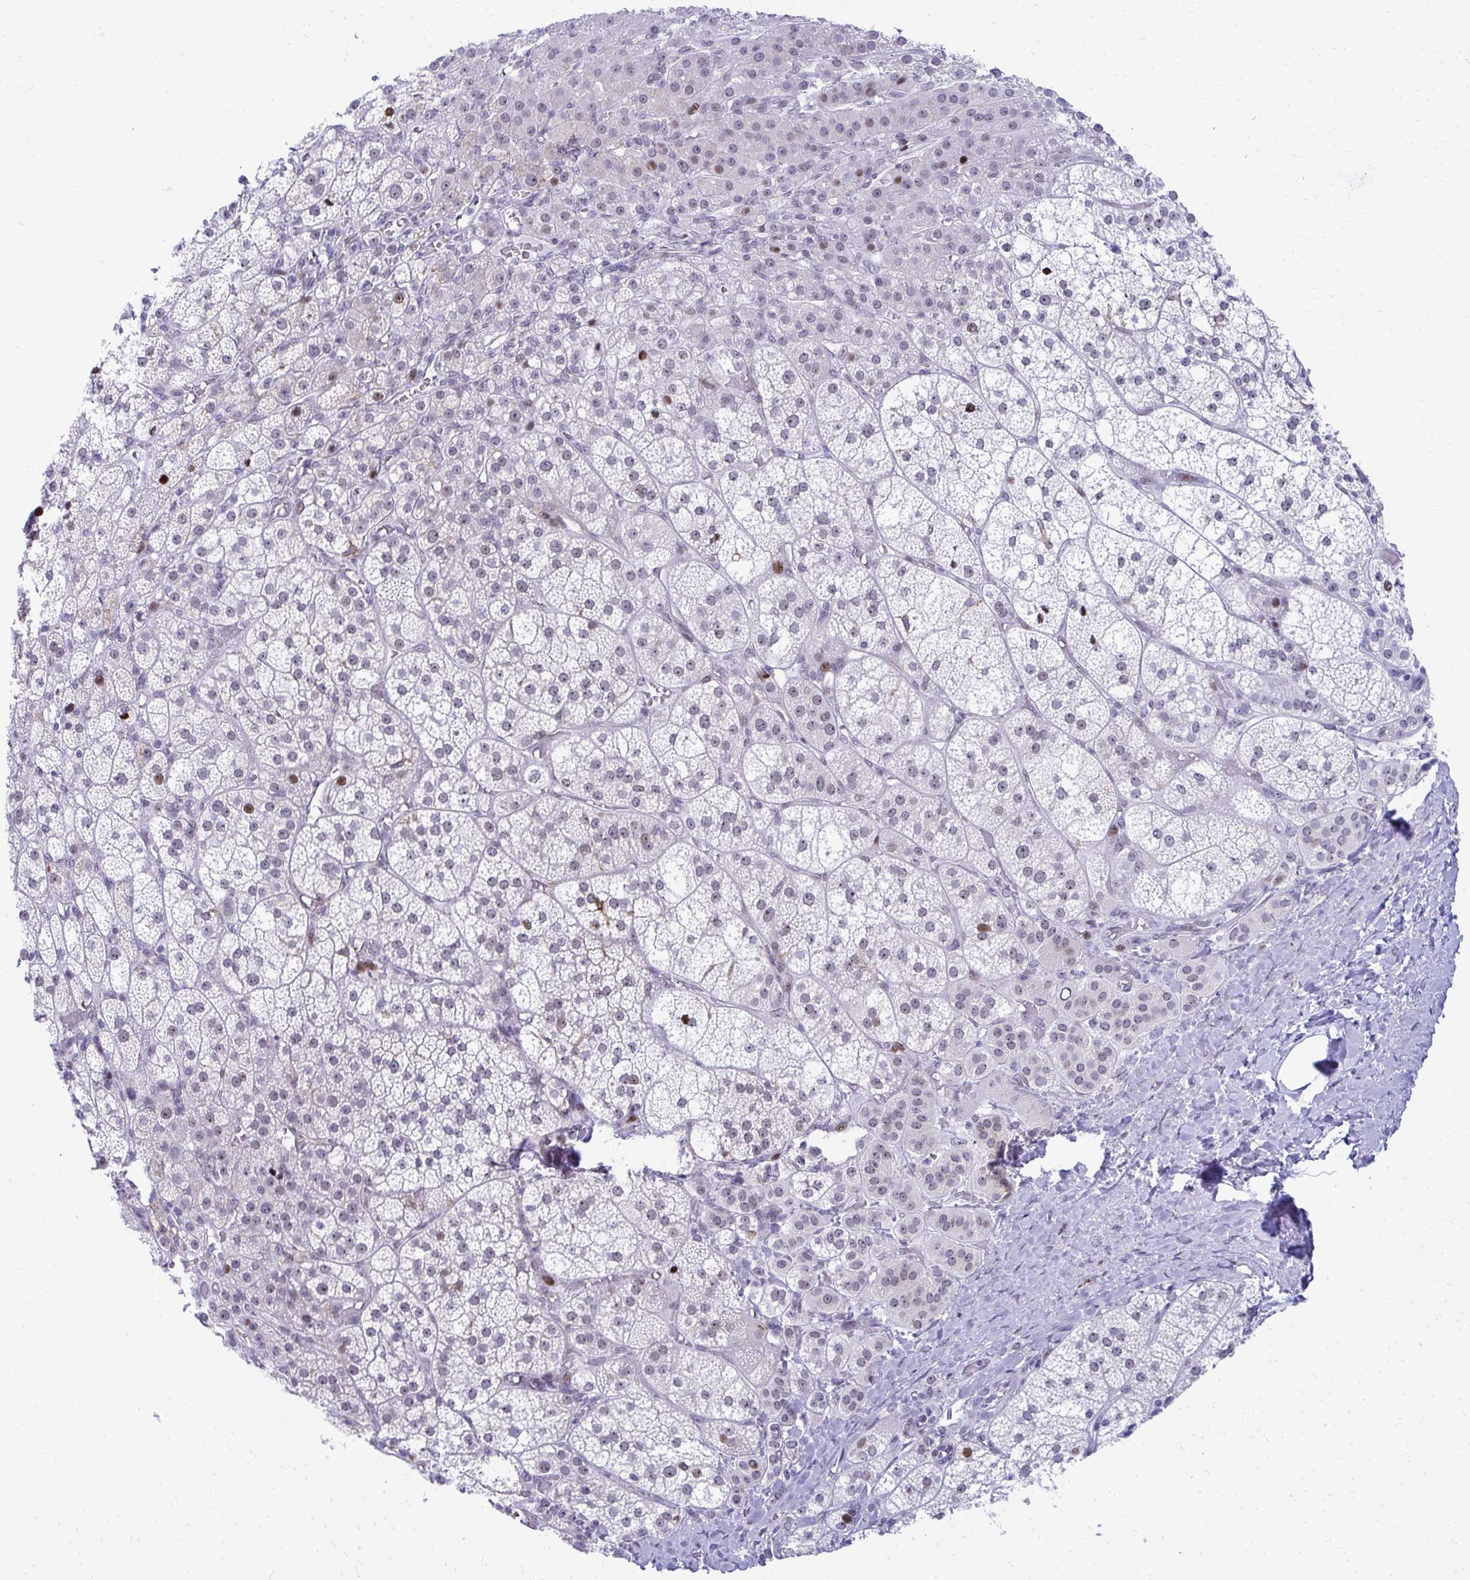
{"staining": {"intensity": "moderate", "quantity": "25%-75%", "location": "nuclear"}, "tissue": "adrenal gland", "cell_type": "Glandular cells", "image_type": "normal", "snomed": [{"axis": "morphology", "description": "Normal tissue, NOS"}, {"axis": "topography", "description": "Adrenal gland"}], "caption": "A brown stain highlights moderate nuclear positivity of a protein in glandular cells of unremarkable human adrenal gland. (Stains: DAB (3,3'-diaminobenzidine) in brown, nuclei in blue, Microscopy: brightfield microscopy at high magnification).", "gene": "GLDN", "patient": {"sex": "female", "age": 60}}